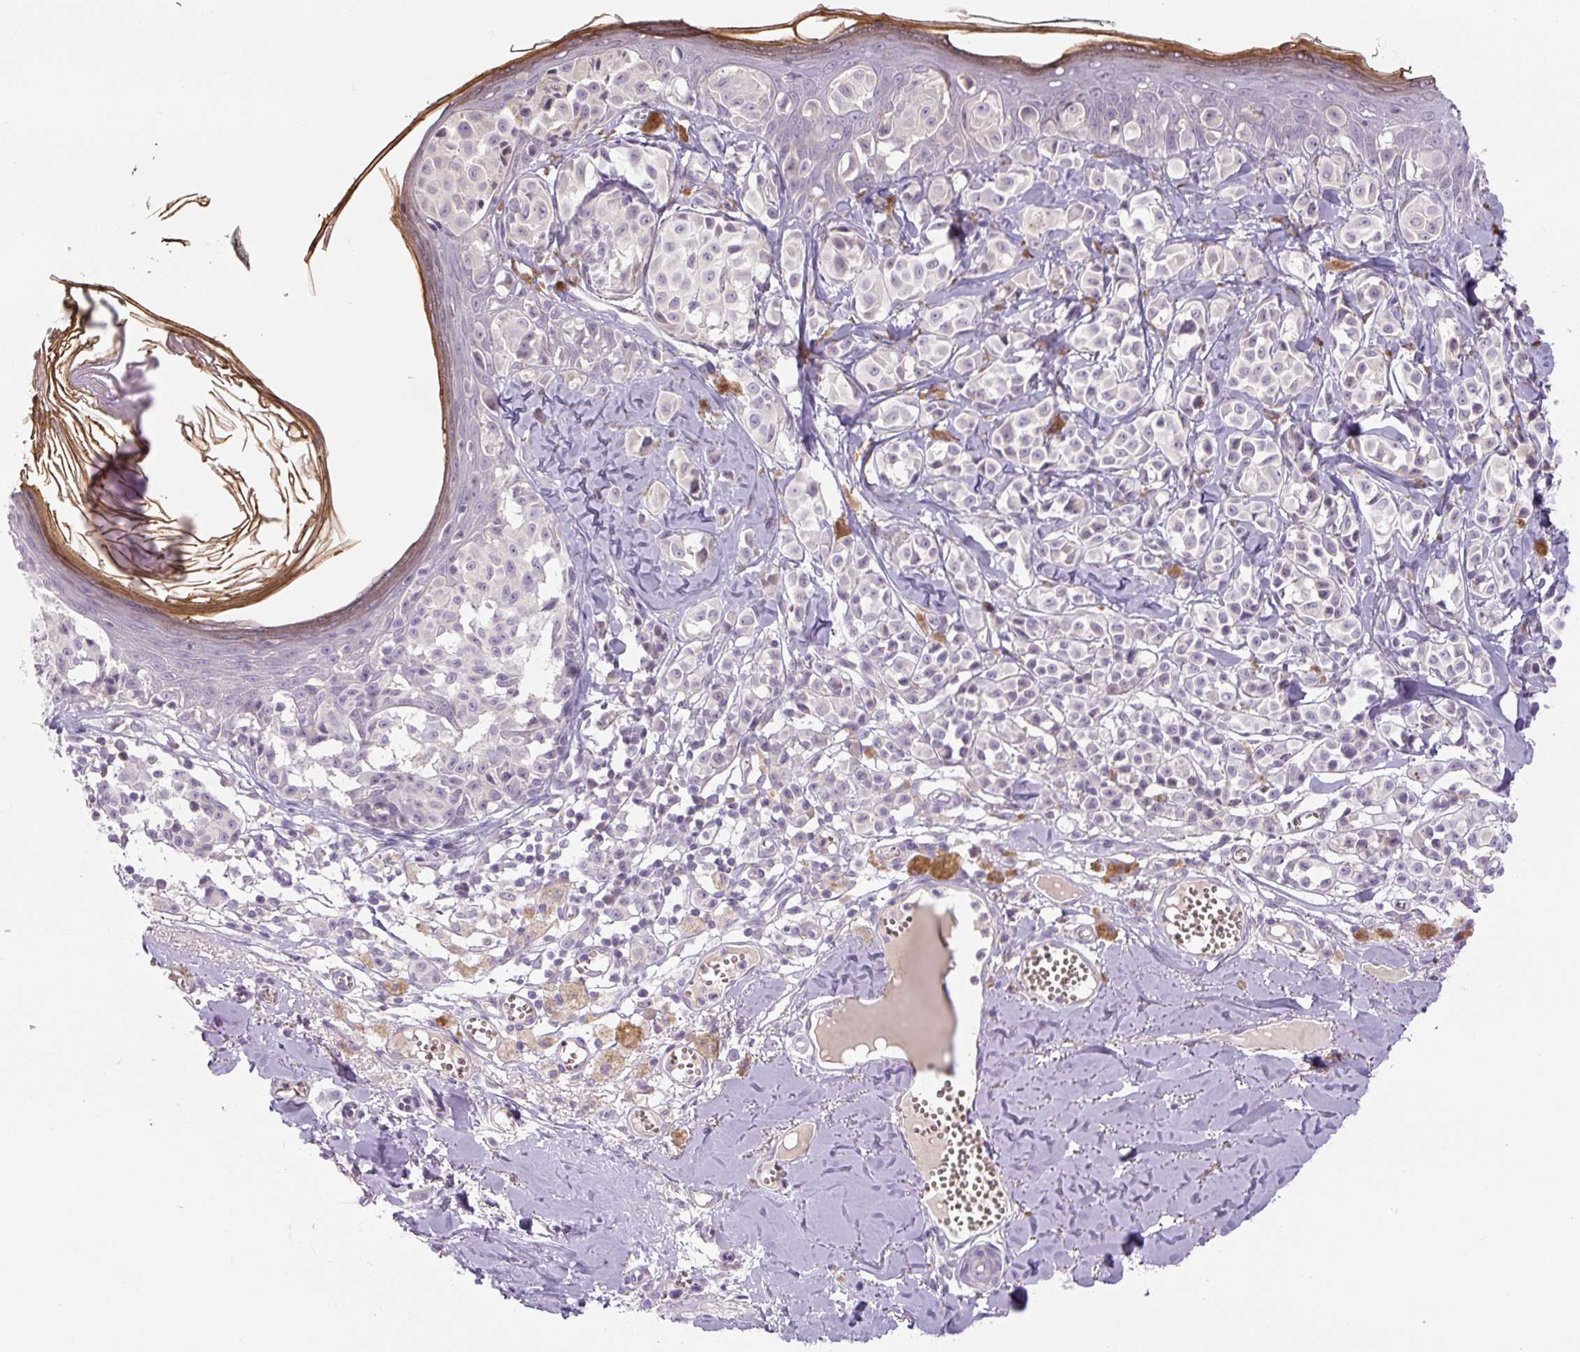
{"staining": {"intensity": "negative", "quantity": "none", "location": "none"}, "tissue": "melanoma", "cell_type": "Tumor cells", "image_type": "cancer", "snomed": [{"axis": "morphology", "description": "Malignant melanoma, NOS"}, {"axis": "topography", "description": "Skin"}], "caption": "The photomicrograph displays no staining of tumor cells in malignant melanoma.", "gene": "YIF1B", "patient": {"sex": "female", "age": 43}}